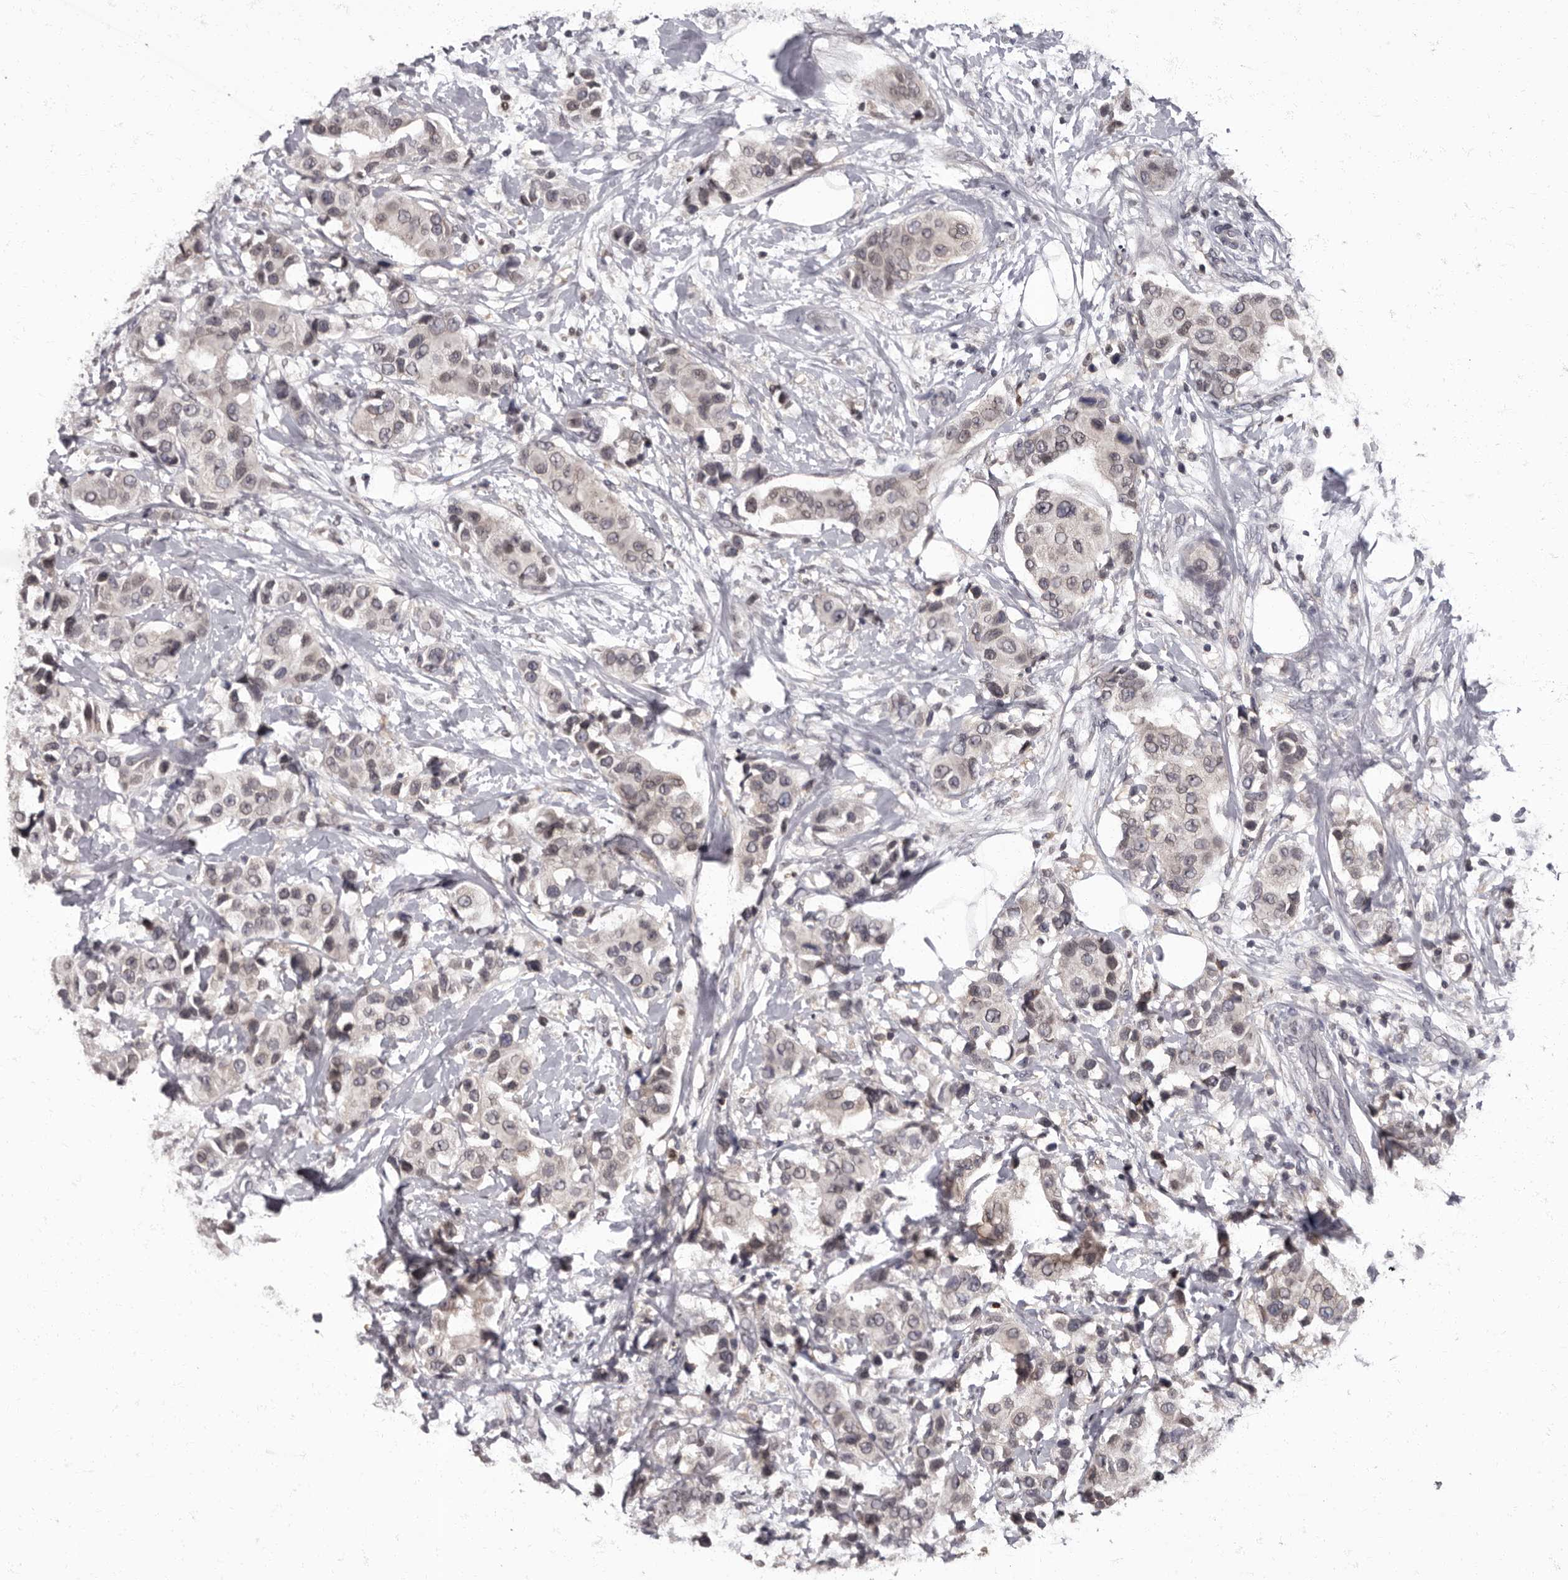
{"staining": {"intensity": "weak", "quantity": "25%-75%", "location": "nuclear"}, "tissue": "breast cancer", "cell_type": "Tumor cells", "image_type": "cancer", "snomed": [{"axis": "morphology", "description": "Normal tissue, NOS"}, {"axis": "morphology", "description": "Duct carcinoma"}, {"axis": "topography", "description": "Breast"}], "caption": "There is low levels of weak nuclear staining in tumor cells of breast cancer, as demonstrated by immunohistochemical staining (brown color).", "gene": "C1orf50", "patient": {"sex": "female", "age": 39}}